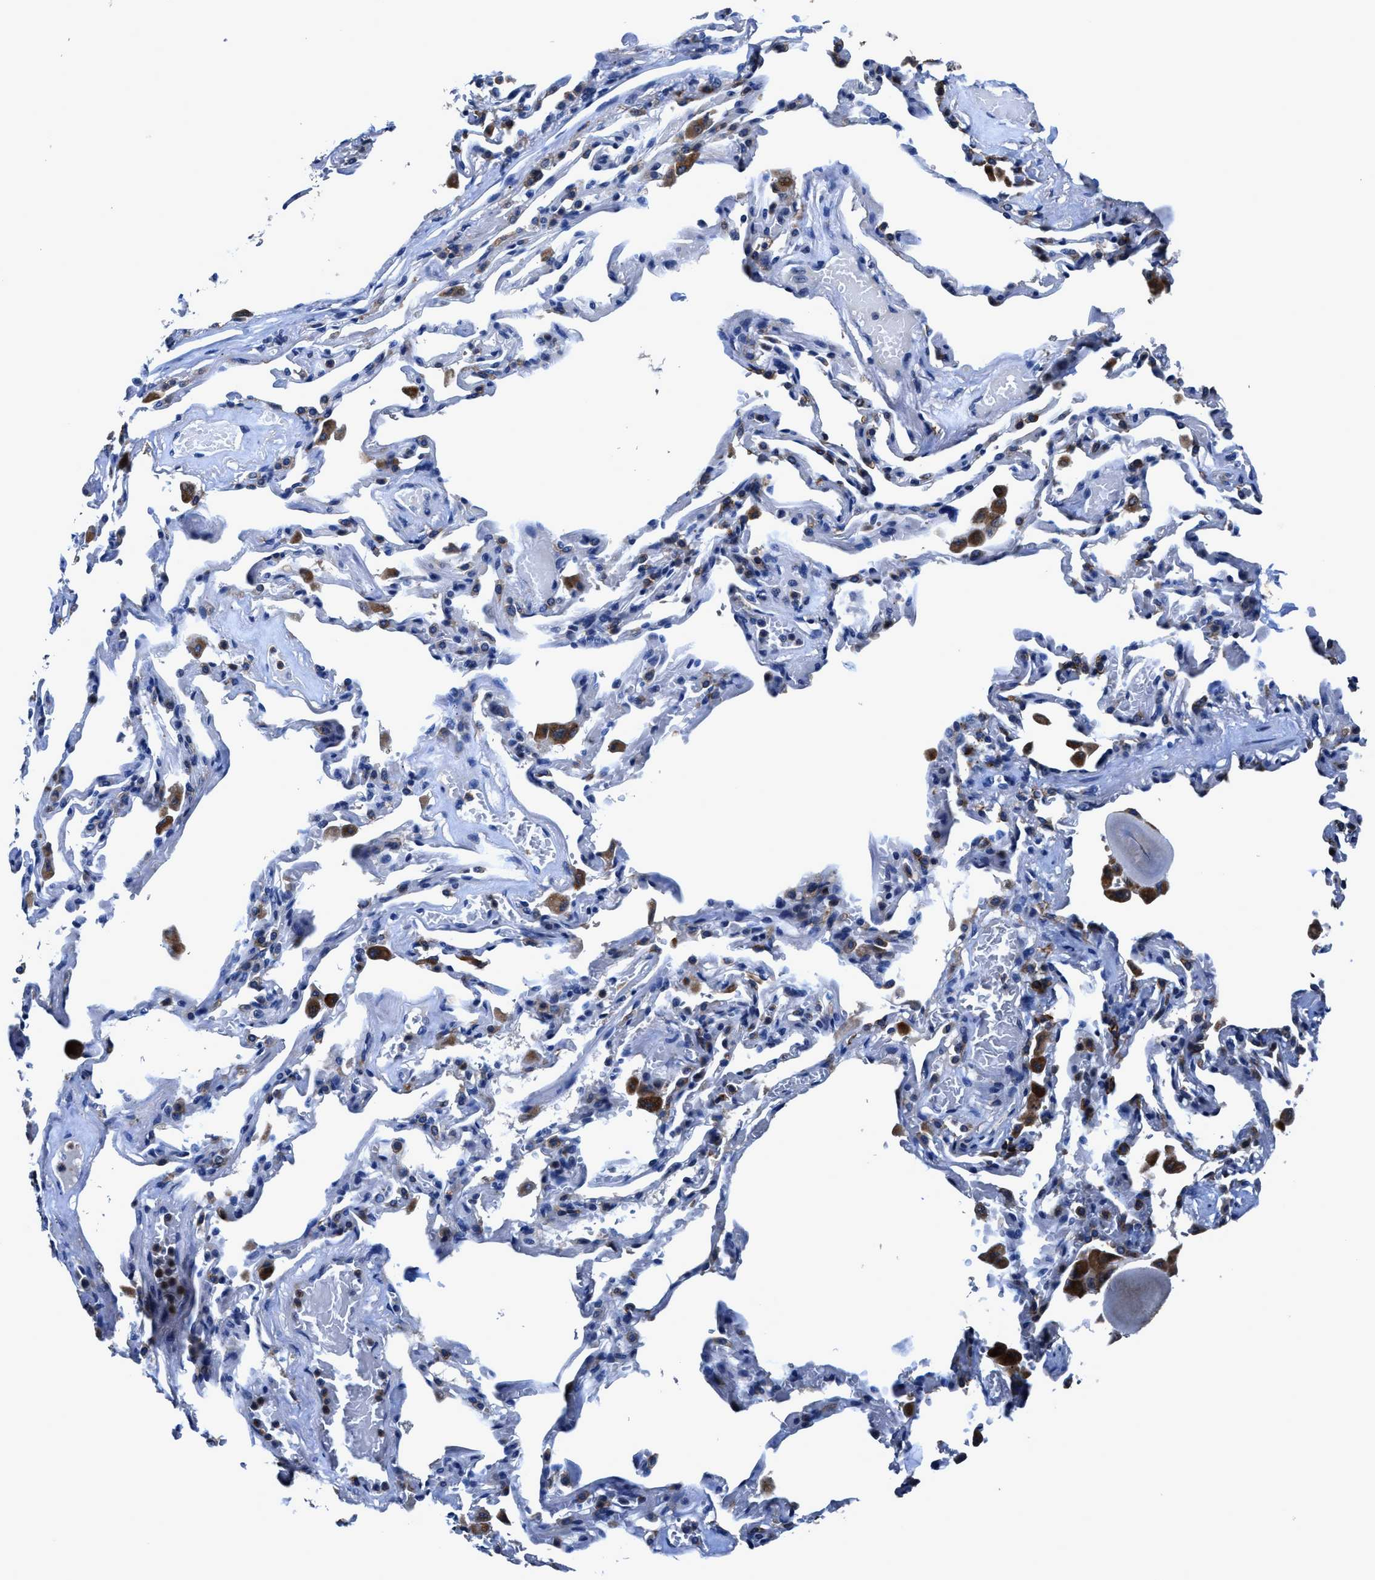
{"staining": {"intensity": "negative", "quantity": "none", "location": "none"}, "tissue": "adipose tissue", "cell_type": "Adipocytes", "image_type": "normal", "snomed": [{"axis": "morphology", "description": "Normal tissue, NOS"}, {"axis": "topography", "description": "Cartilage tissue"}, {"axis": "topography", "description": "Lung"}], "caption": "DAB (3,3'-diaminobenzidine) immunohistochemical staining of normal human adipose tissue exhibits no significant positivity in adipocytes. (Stains: DAB (3,3'-diaminobenzidine) IHC with hematoxylin counter stain, Microscopy: brightfield microscopy at high magnification).", "gene": "UBR4", "patient": {"sex": "female", "age": 77}}